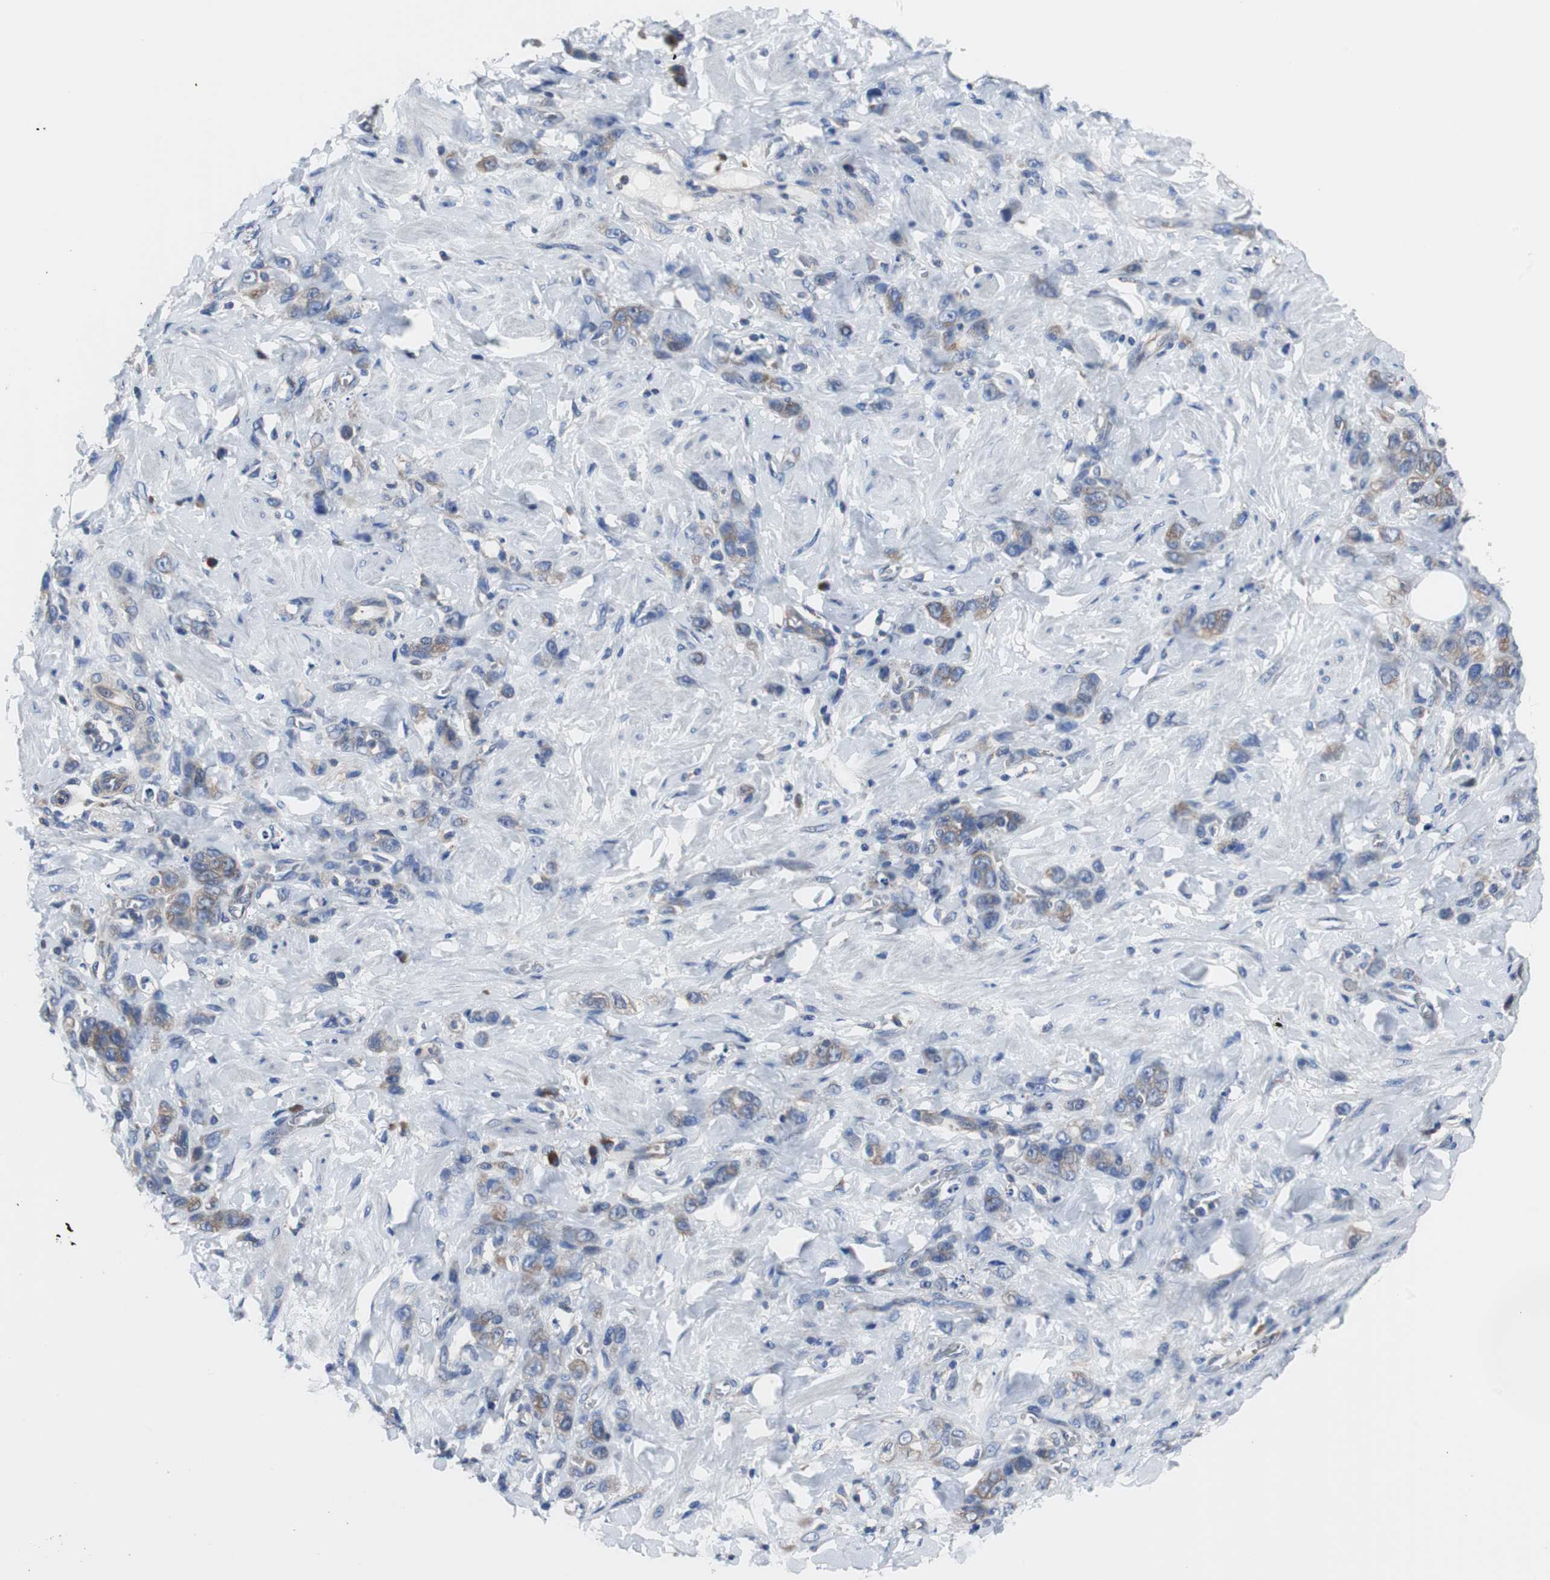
{"staining": {"intensity": "moderate", "quantity": ">75%", "location": "cytoplasmic/membranous"}, "tissue": "stomach cancer", "cell_type": "Tumor cells", "image_type": "cancer", "snomed": [{"axis": "morphology", "description": "Adenocarcinoma, NOS"}, {"axis": "topography", "description": "Stomach"}], "caption": "A photomicrograph of human stomach adenocarcinoma stained for a protein shows moderate cytoplasmic/membranous brown staining in tumor cells.", "gene": "BRAF", "patient": {"sex": "male", "age": 82}}